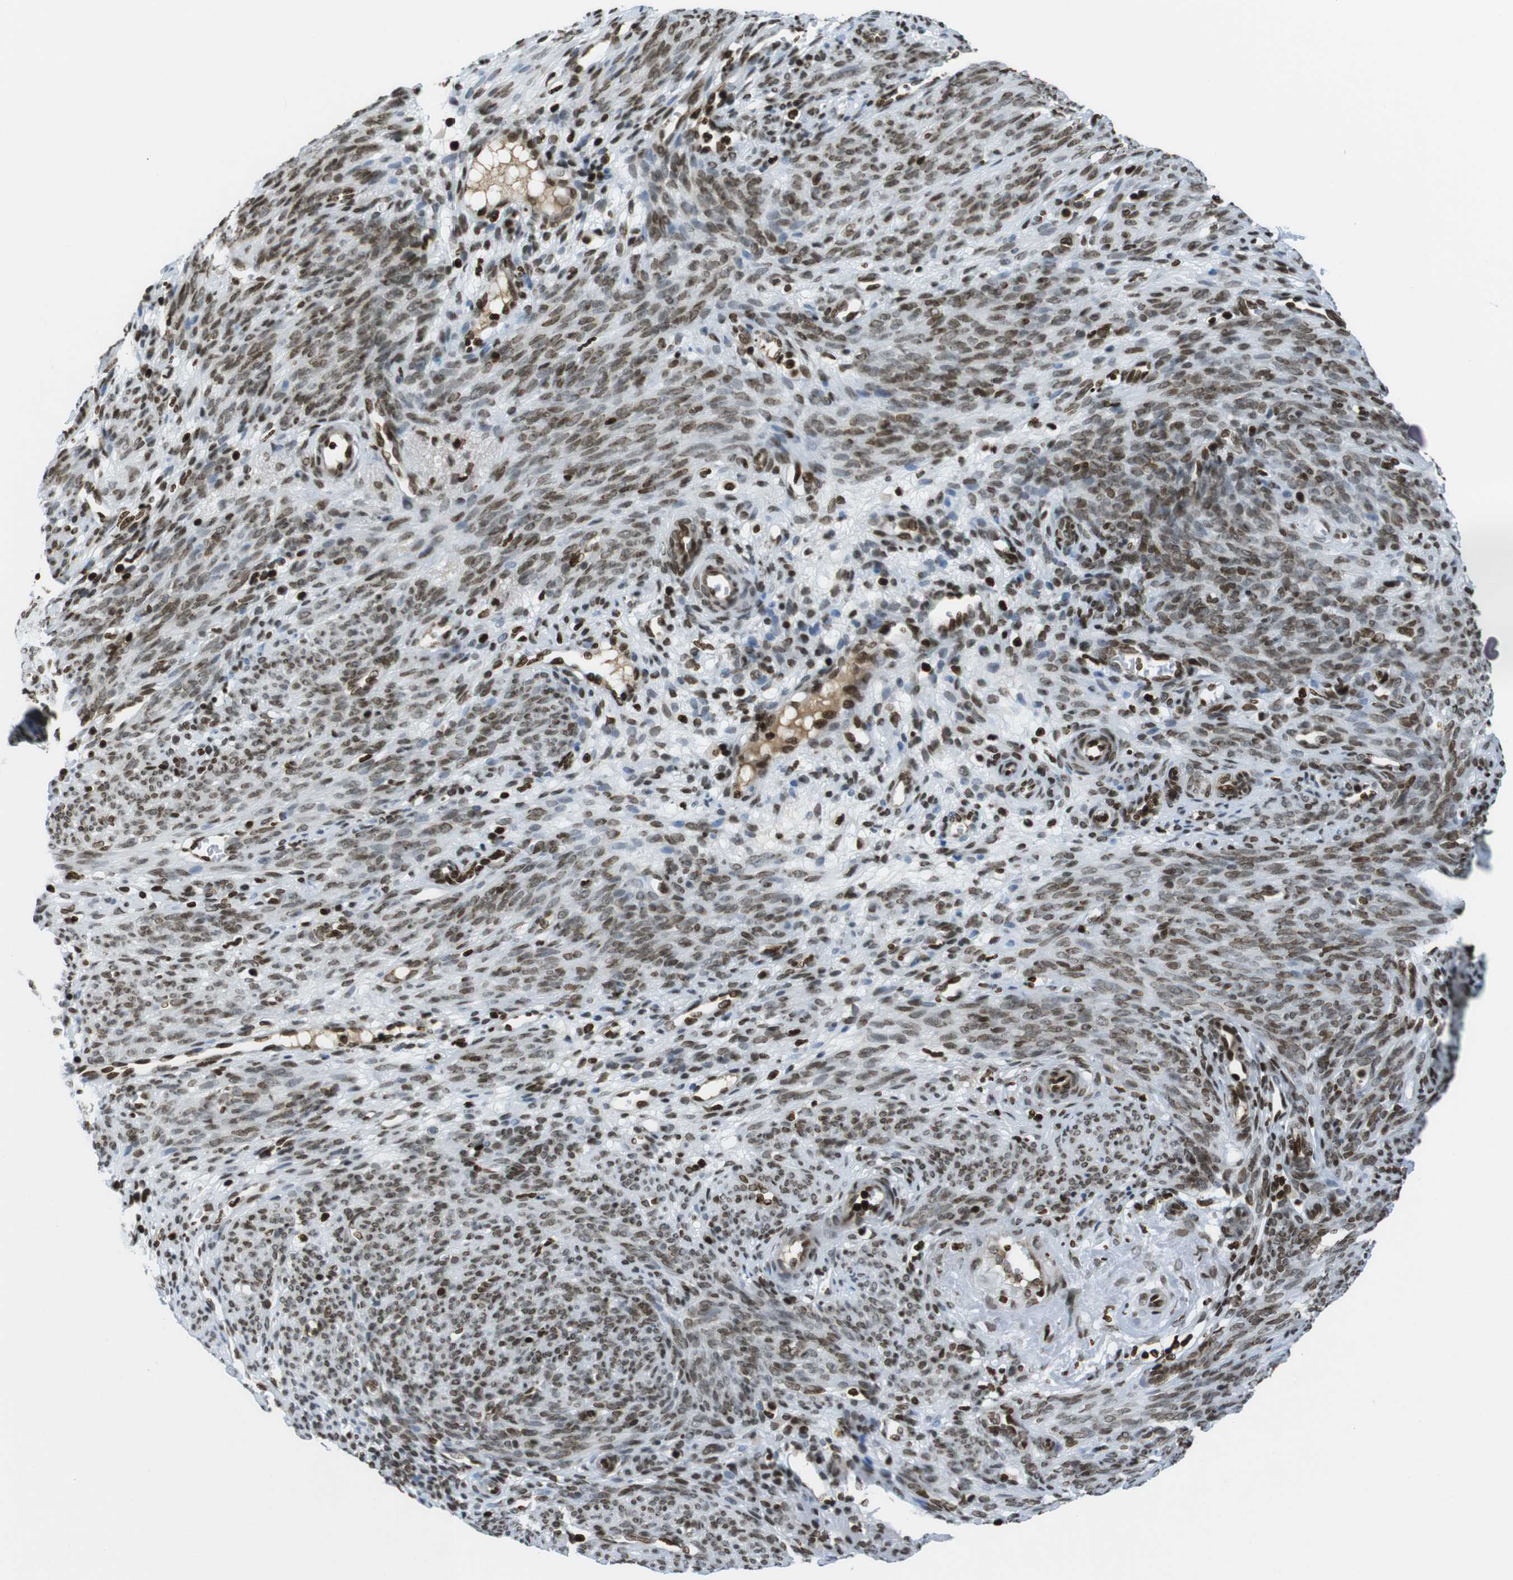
{"staining": {"intensity": "strong", "quantity": ">75%", "location": "nuclear"}, "tissue": "endometrium", "cell_type": "Cells in endometrial stroma", "image_type": "normal", "snomed": [{"axis": "morphology", "description": "Normal tissue, NOS"}, {"axis": "morphology", "description": "Adenocarcinoma, NOS"}, {"axis": "topography", "description": "Endometrium"}, {"axis": "topography", "description": "Ovary"}], "caption": "The histopathology image exhibits immunohistochemical staining of normal endometrium. There is strong nuclear staining is present in about >75% of cells in endometrial stroma. The protein is stained brown, and the nuclei are stained in blue (DAB IHC with brightfield microscopy, high magnification).", "gene": "H2AC8", "patient": {"sex": "female", "age": 68}}